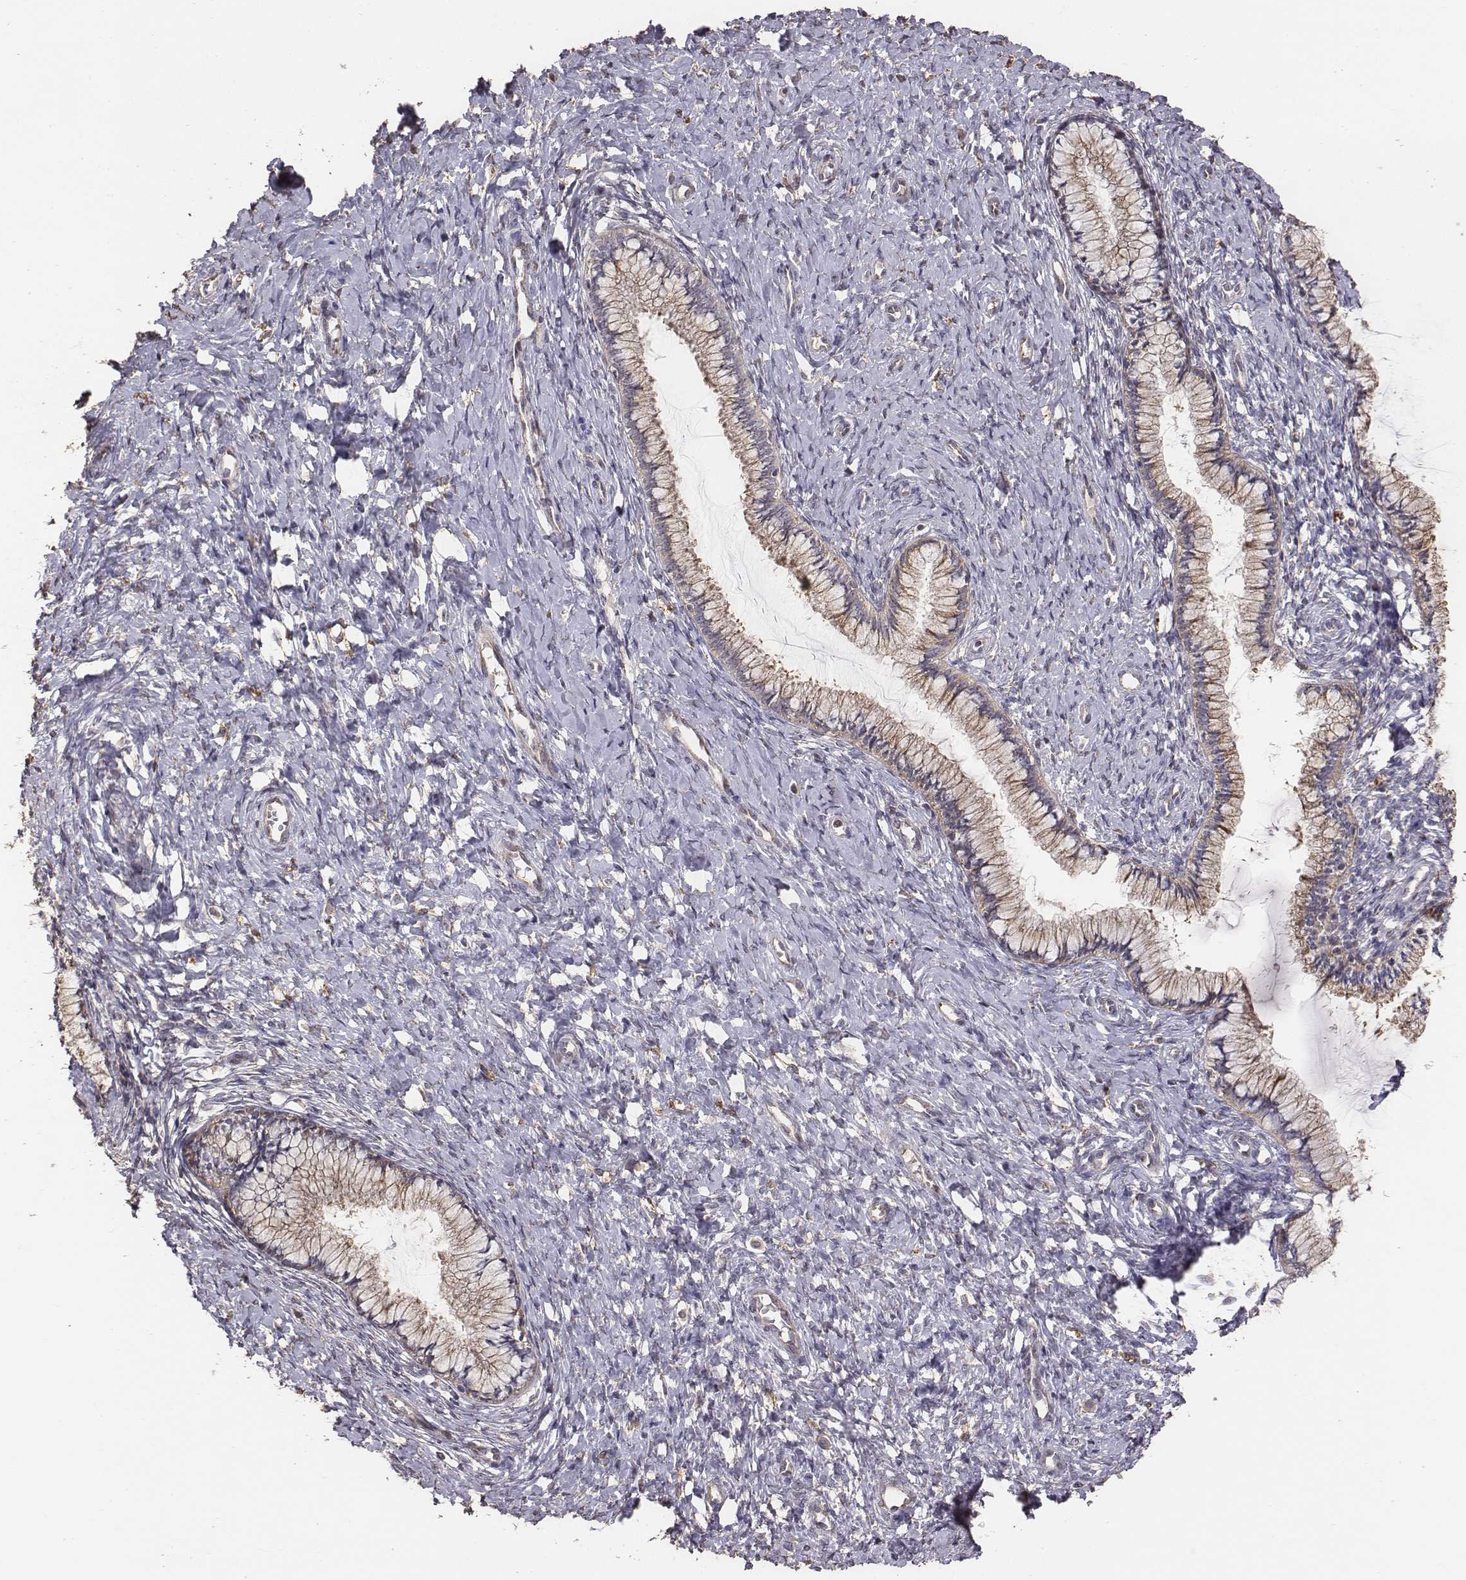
{"staining": {"intensity": "weak", "quantity": ">75%", "location": "cytoplasmic/membranous"}, "tissue": "cervix", "cell_type": "Glandular cells", "image_type": "normal", "snomed": [{"axis": "morphology", "description": "Normal tissue, NOS"}, {"axis": "topography", "description": "Cervix"}], "caption": "Immunohistochemistry (IHC) histopathology image of benign cervix stained for a protein (brown), which exhibits low levels of weak cytoplasmic/membranous staining in approximately >75% of glandular cells.", "gene": "AP1B1", "patient": {"sex": "female", "age": 37}}